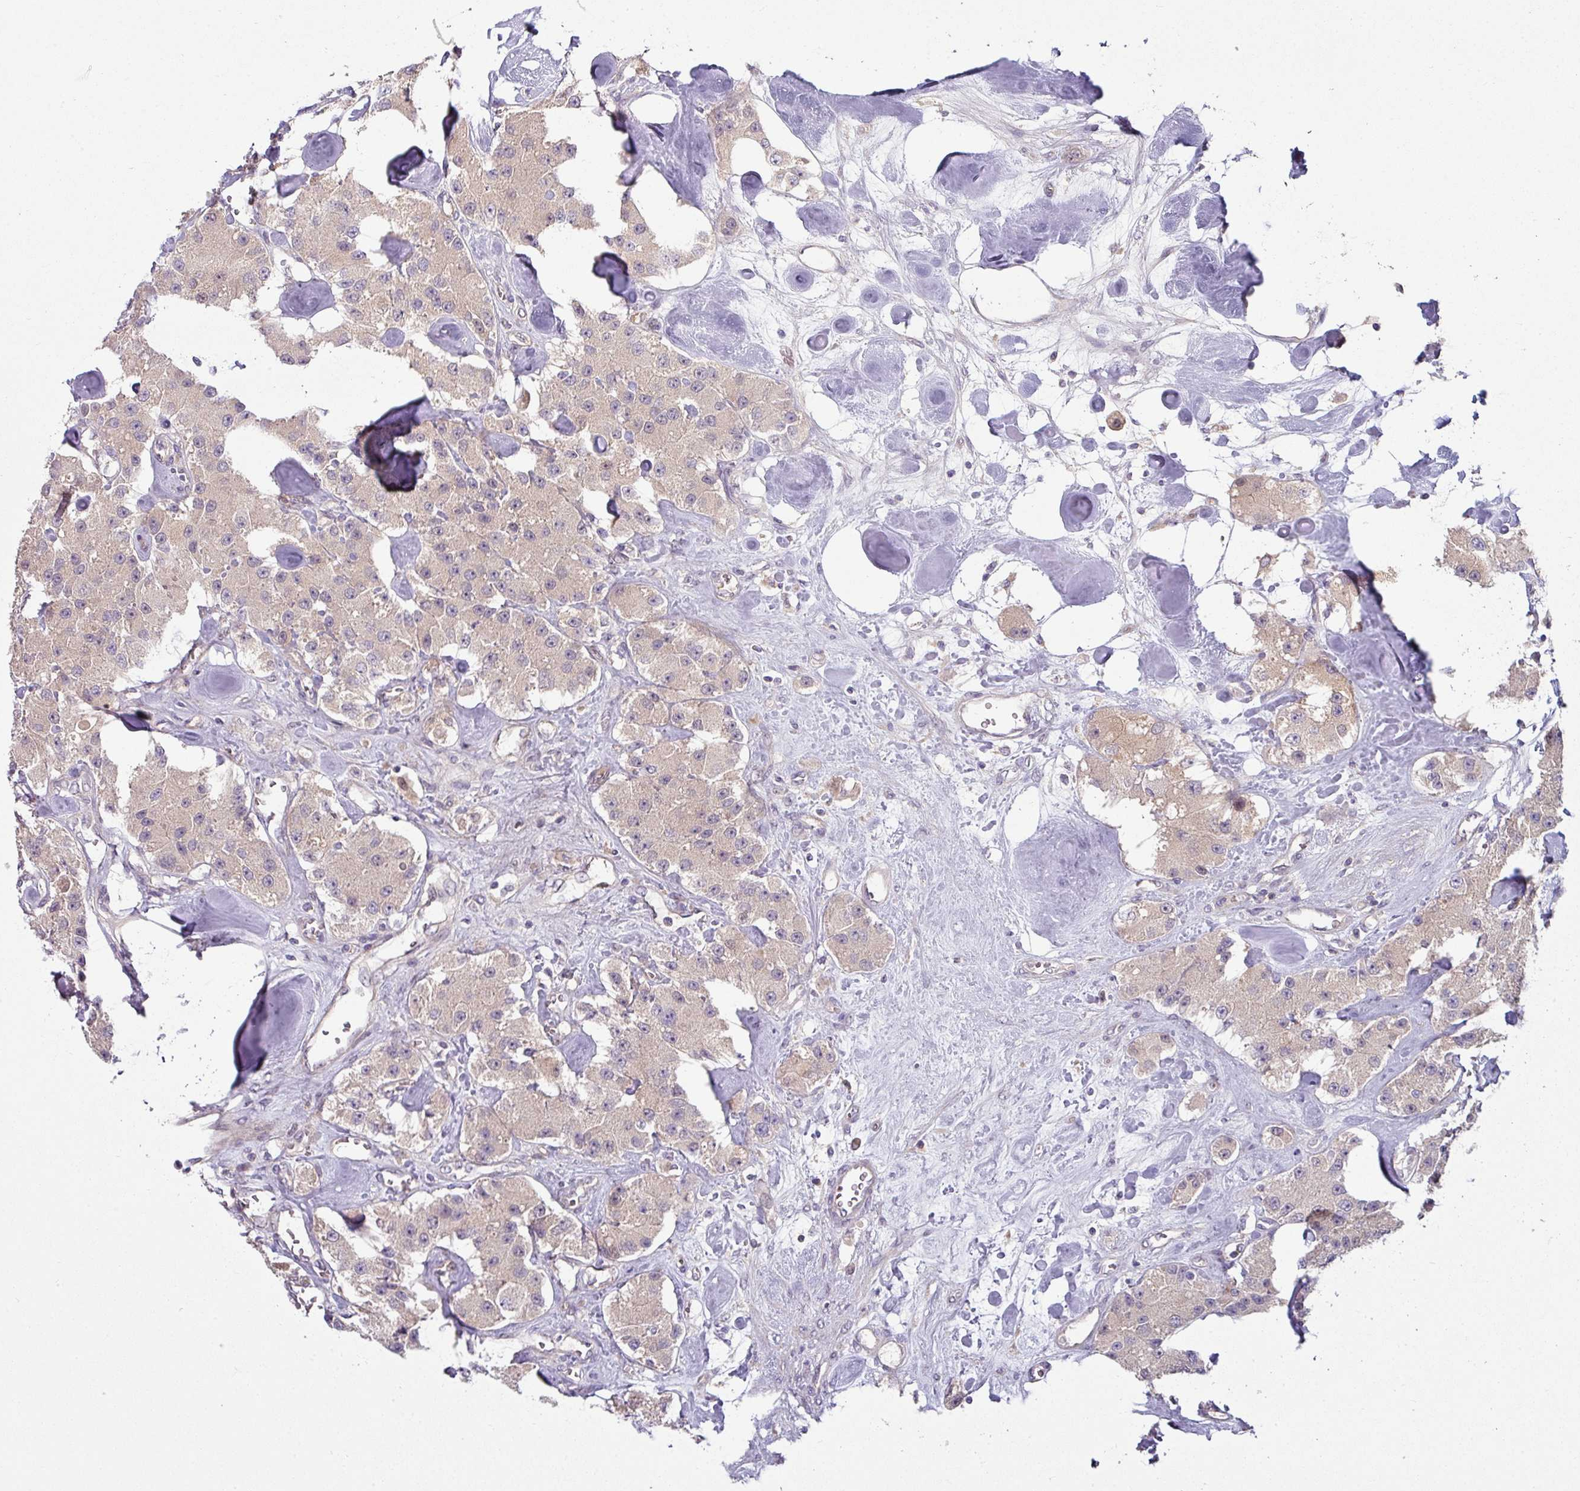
{"staining": {"intensity": "weak", "quantity": "<25%", "location": "cytoplasmic/membranous"}, "tissue": "carcinoid", "cell_type": "Tumor cells", "image_type": "cancer", "snomed": [{"axis": "morphology", "description": "Carcinoid, malignant, NOS"}, {"axis": "topography", "description": "Pancreas"}], "caption": "Immunohistochemical staining of malignant carcinoid displays no significant staining in tumor cells. (DAB immunohistochemistry (IHC) with hematoxylin counter stain).", "gene": "SLAMF6", "patient": {"sex": "male", "age": 41}}